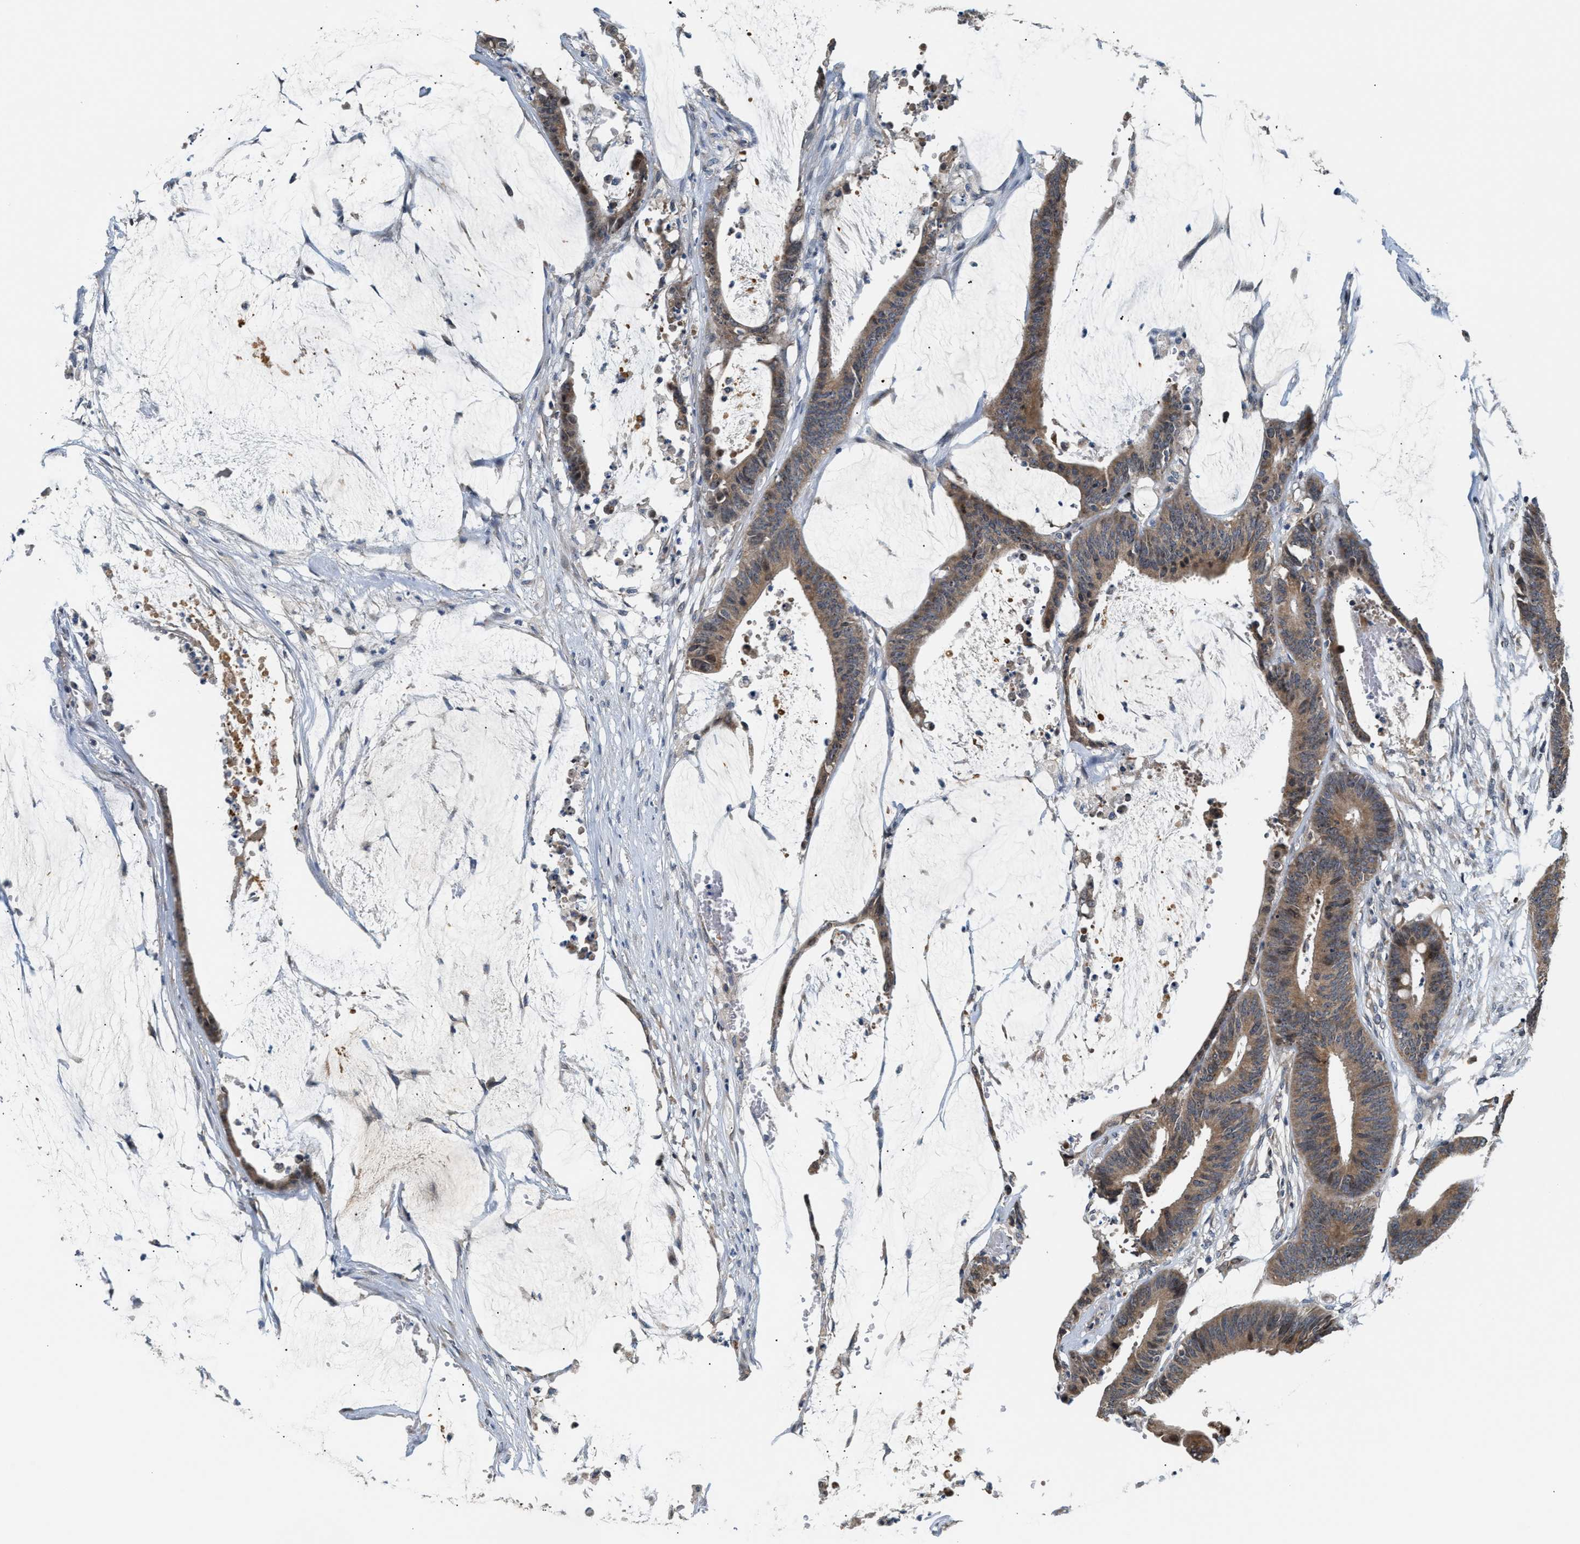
{"staining": {"intensity": "moderate", "quantity": ">75%", "location": "cytoplasmic/membranous"}, "tissue": "colorectal cancer", "cell_type": "Tumor cells", "image_type": "cancer", "snomed": [{"axis": "morphology", "description": "Adenocarcinoma, NOS"}, {"axis": "topography", "description": "Rectum"}], "caption": "A high-resolution histopathology image shows immunohistochemistry (IHC) staining of adenocarcinoma (colorectal), which reveals moderate cytoplasmic/membranous positivity in approximately >75% of tumor cells.", "gene": "RAB29", "patient": {"sex": "female", "age": 66}}